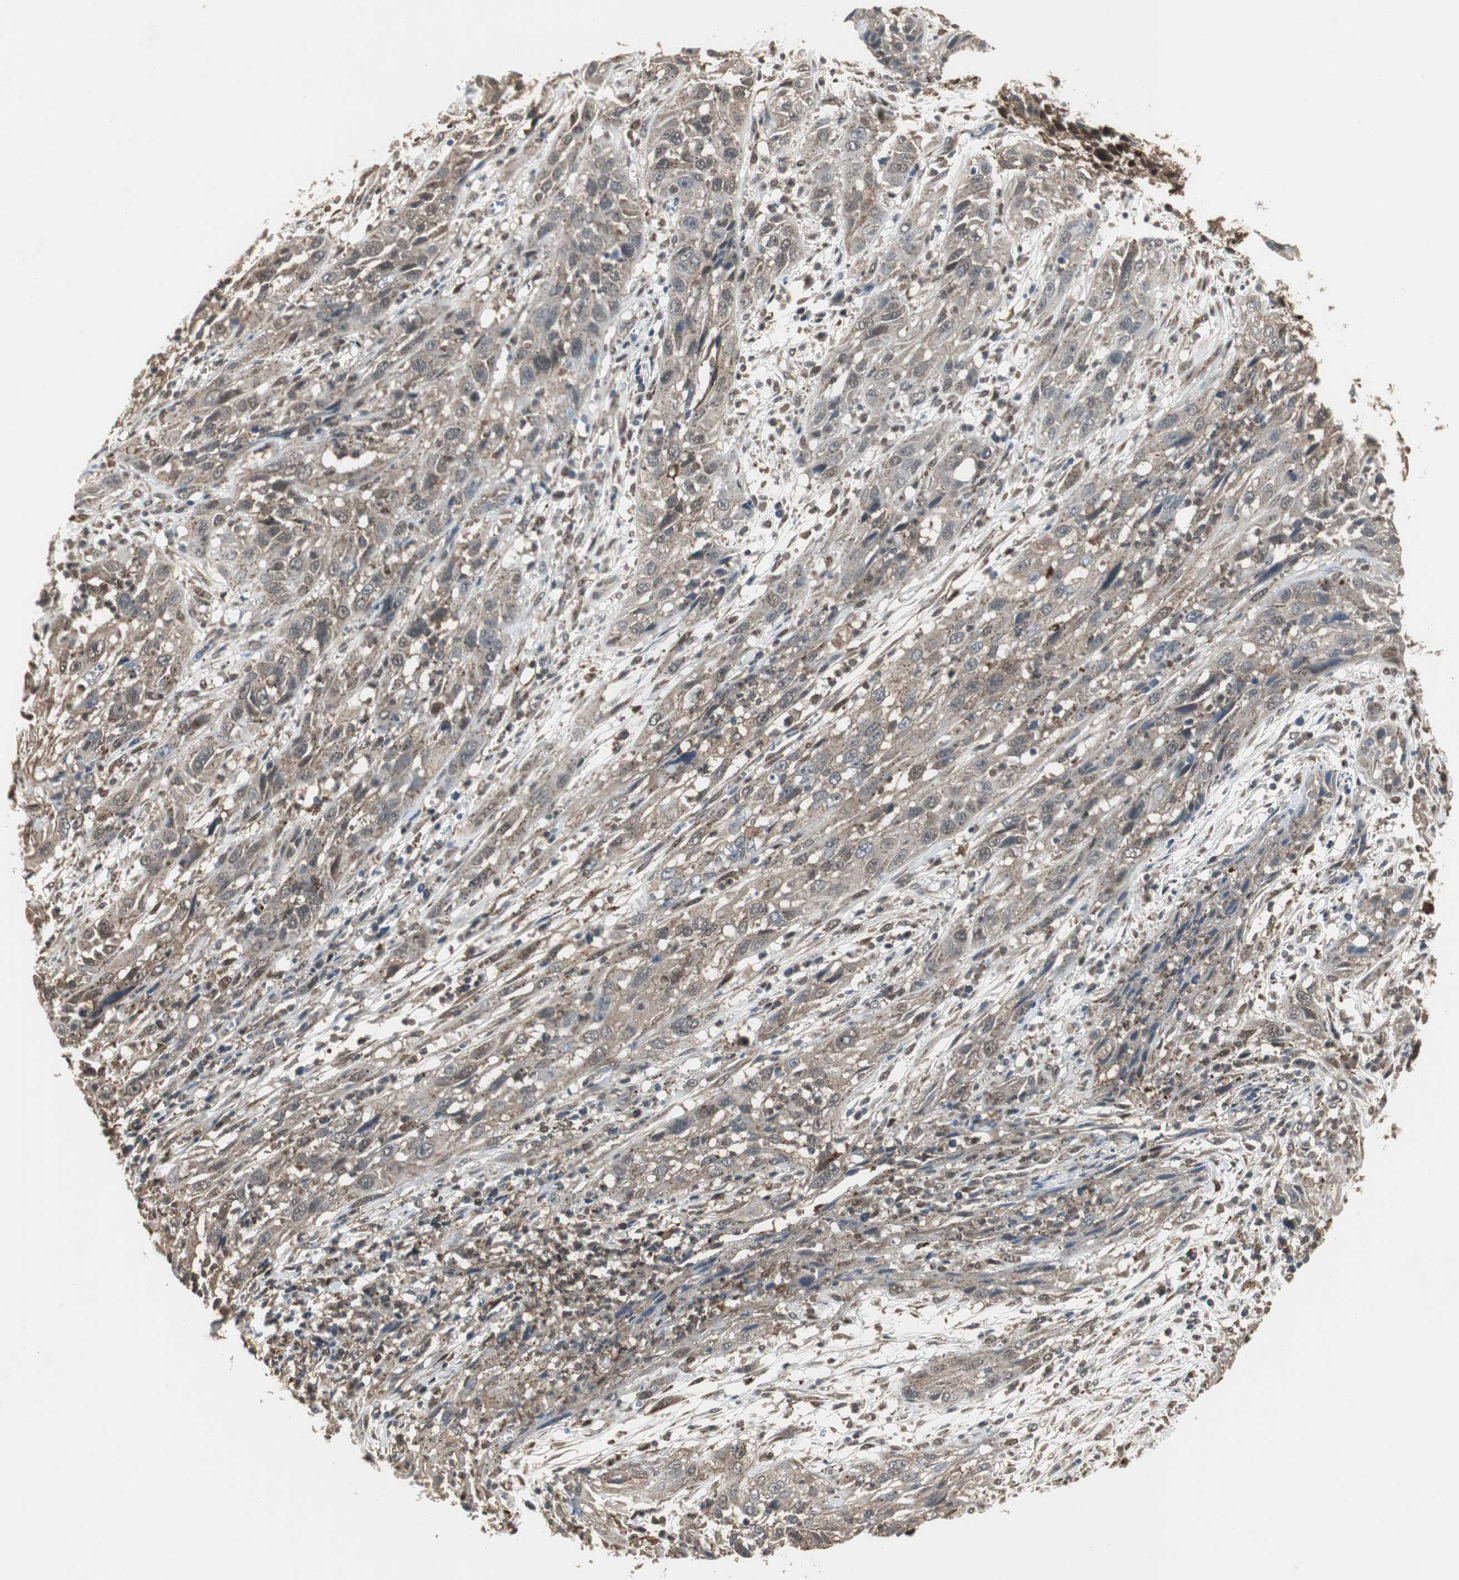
{"staining": {"intensity": "moderate", "quantity": ">75%", "location": "cytoplasmic/membranous,nuclear"}, "tissue": "cervical cancer", "cell_type": "Tumor cells", "image_type": "cancer", "snomed": [{"axis": "morphology", "description": "Squamous cell carcinoma, NOS"}, {"axis": "topography", "description": "Cervix"}], "caption": "Protein staining demonstrates moderate cytoplasmic/membranous and nuclear positivity in about >75% of tumor cells in cervical cancer.", "gene": "PLIN3", "patient": {"sex": "female", "age": 32}}